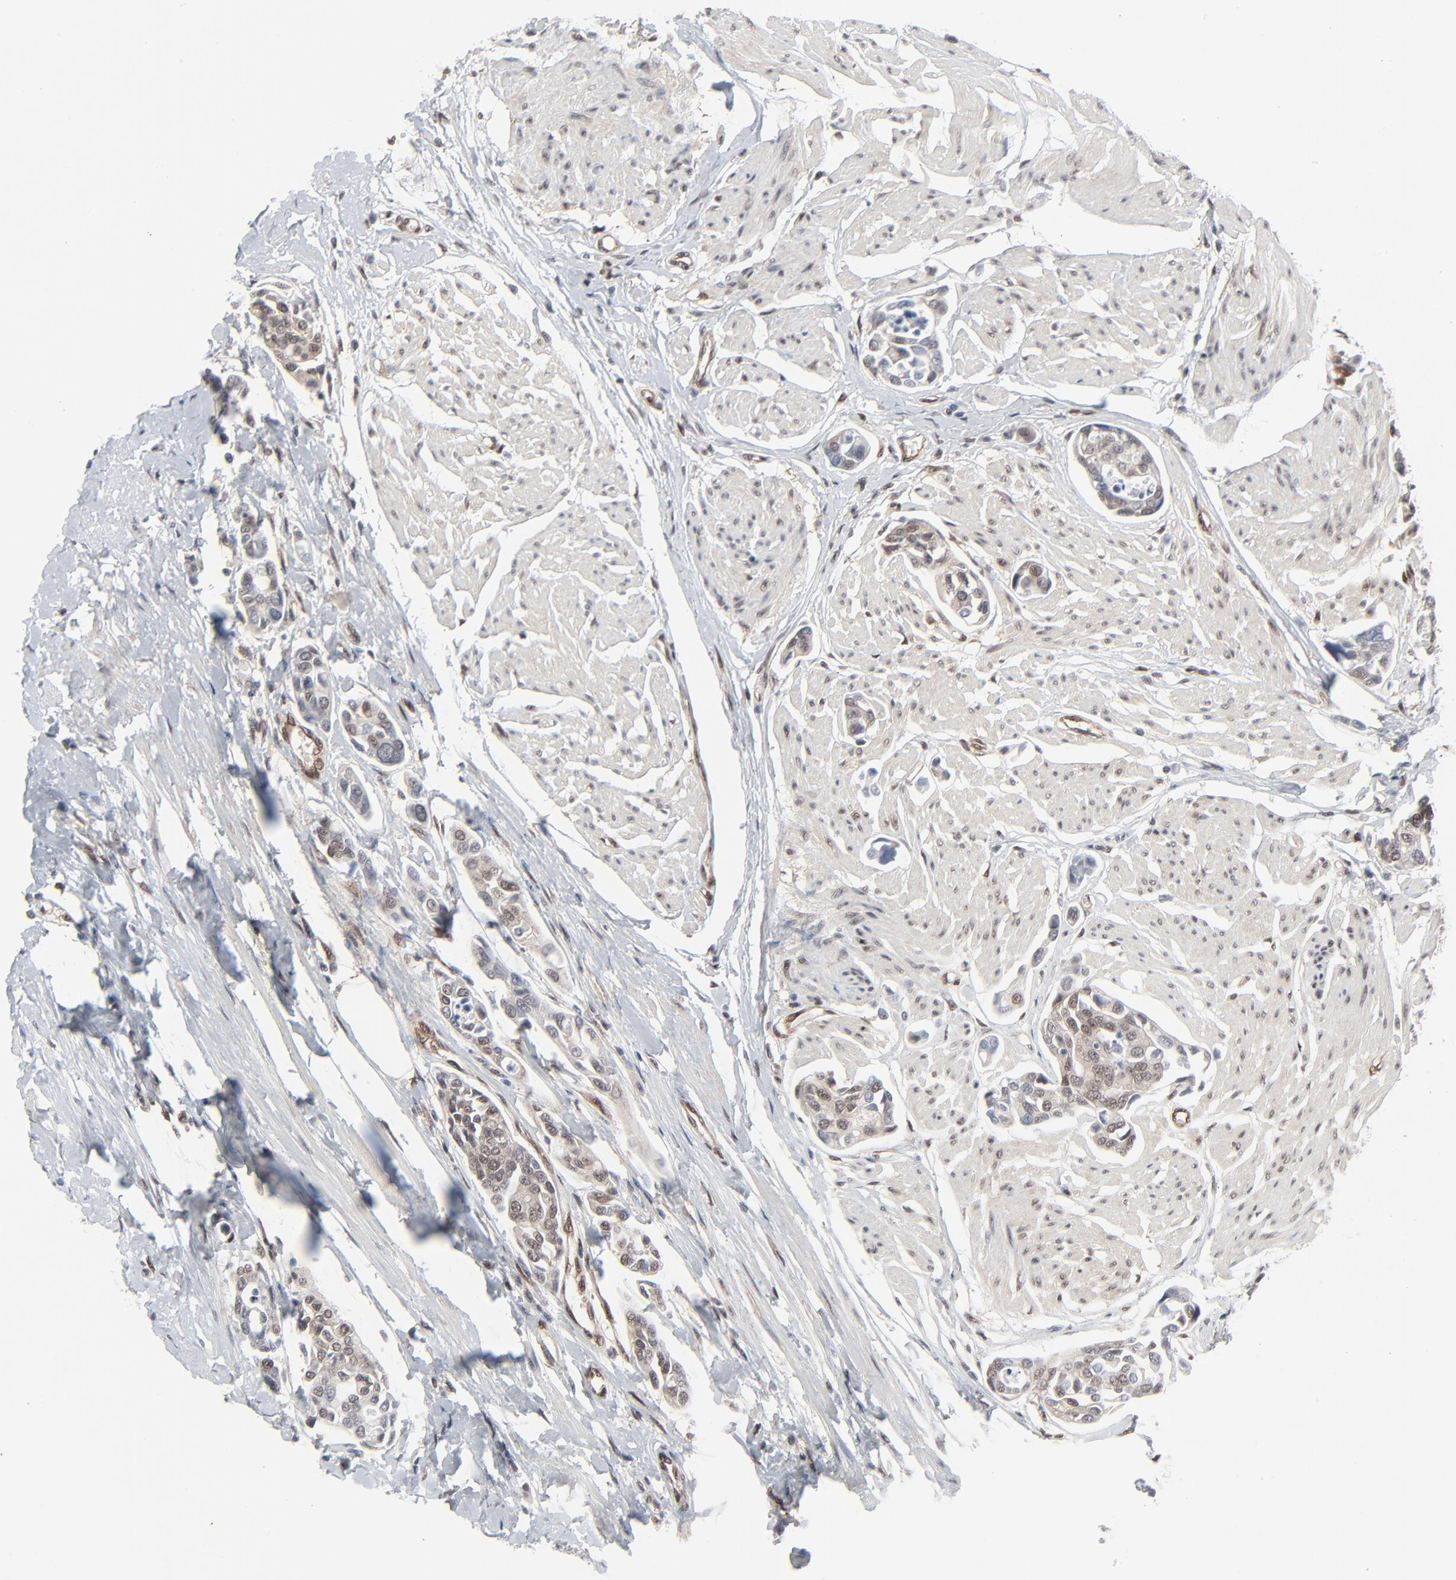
{"staining": {"intensity": "weak", "quantity": ">75%", "location": "cytoplasmic/membranous,nuclear"}, "tissue": "urothelial cancer", "cell_type": "Tumor cells", "image_type": "cancer", "snomed": [{"axis": "morphology", "description": "Urothelial carcinoma, High grade"}, {"axis": "topography", "description": "Urinary bladder"}], "caption": "This micrograph exhibits immunohistochemistry (IHC) staining of urothelial cancer, with low weak cytoplasmic/membranous and nuclear expression in approximately >75% of tumor cells.", "gene": "AKT1", "patient": {"sex": "male", "age": 78}}